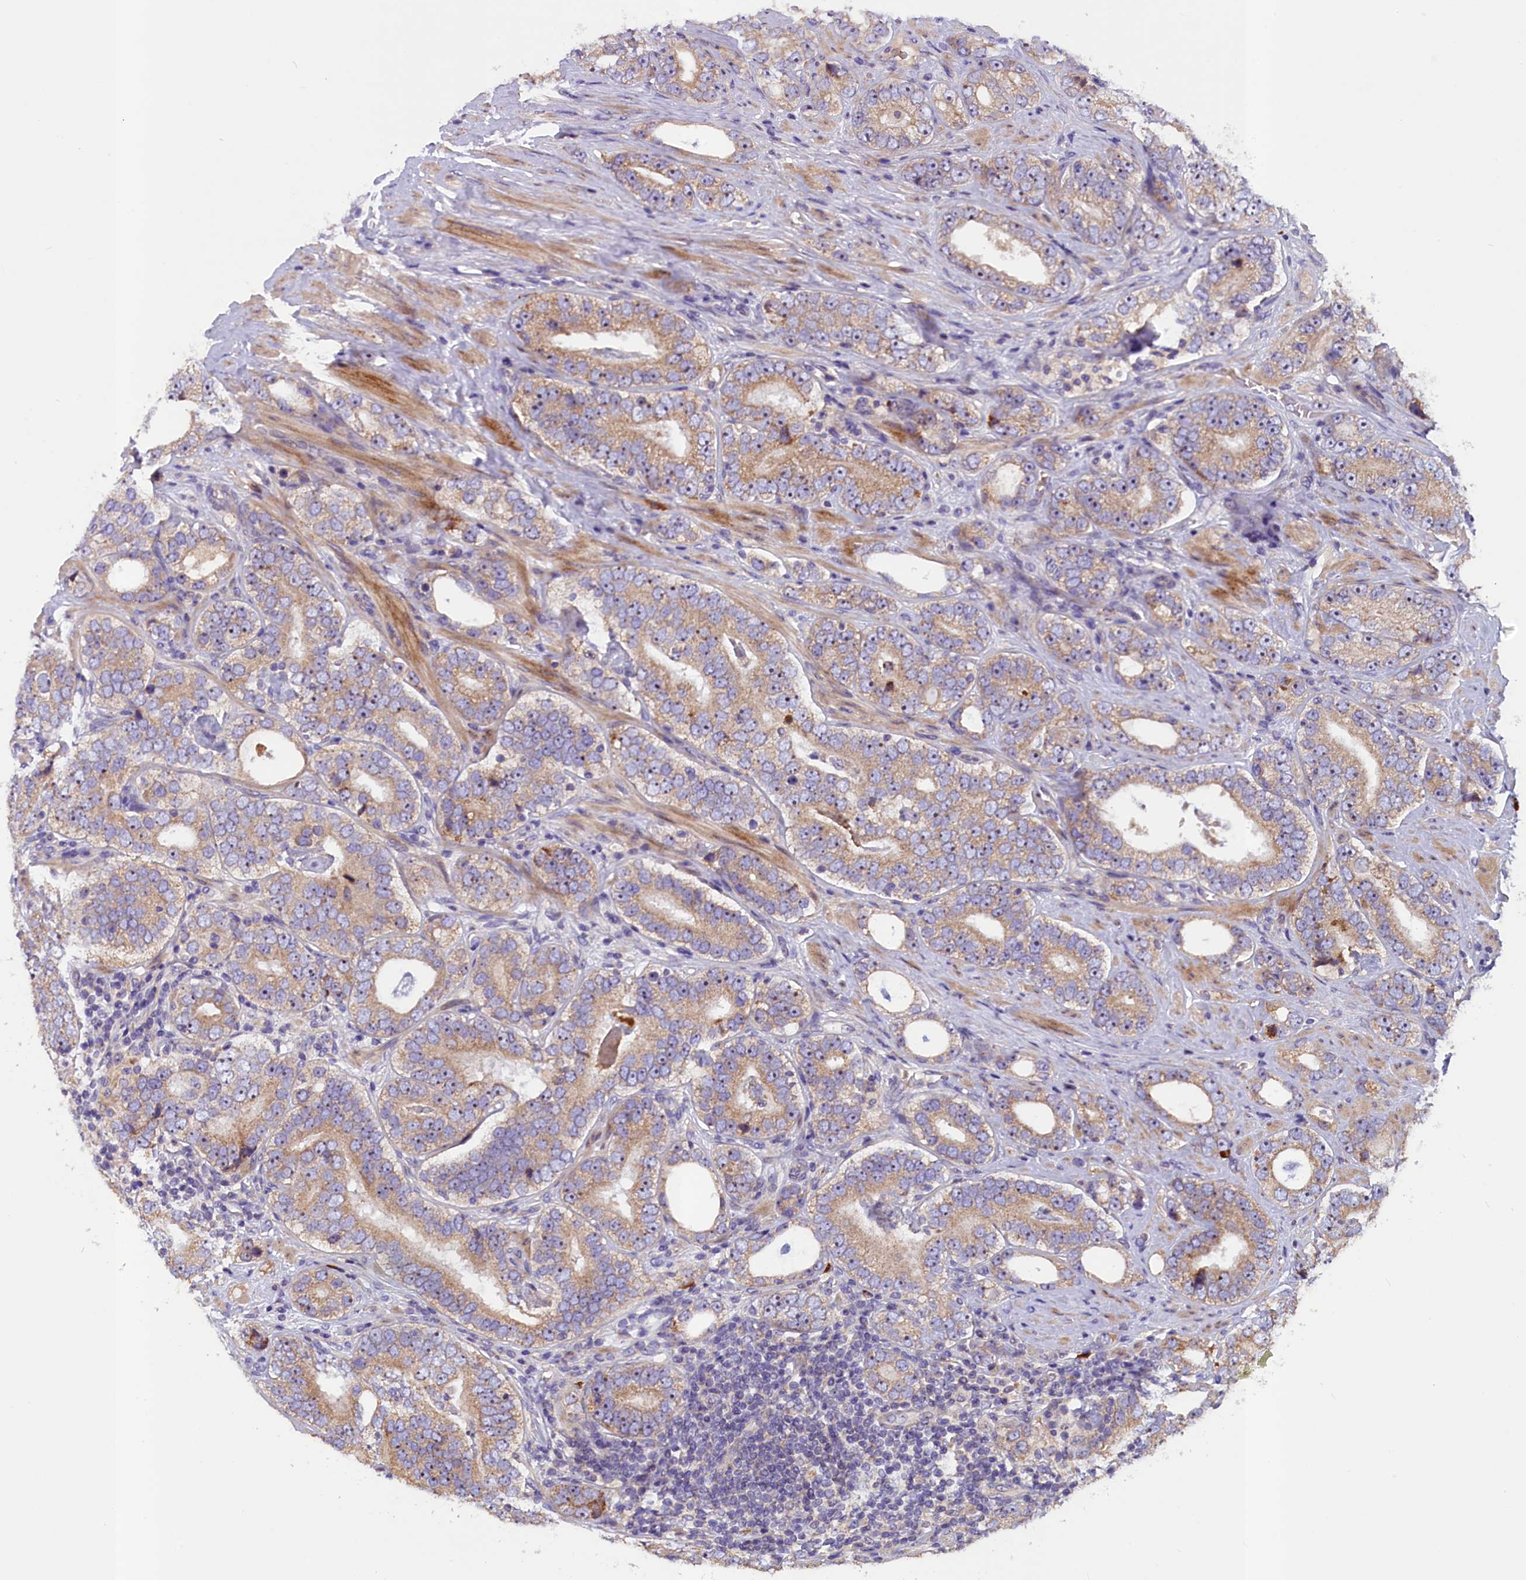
{"staining": {"intensity": "moderate", "quantity": ">75%", "location": "cytoplasmic/membranous"}, "tissue": "prostate cancer", "cell_type": "Tumor cells", "image_type": "cancer", "snomed": [{"axis": "morphology", "description": "Adenocarcinoma, High grade"}, {"axis": "topography", "description": "Prostate"}], "caption": "Brown immunohistochemical staining in human high-grade adenocarcinoma (prostate) shows moderate cytoplasmic/membranous positivity in about >75% of tumor cells.", "gene": "FRY", "patient": {"sex": "male", "age": 56}}